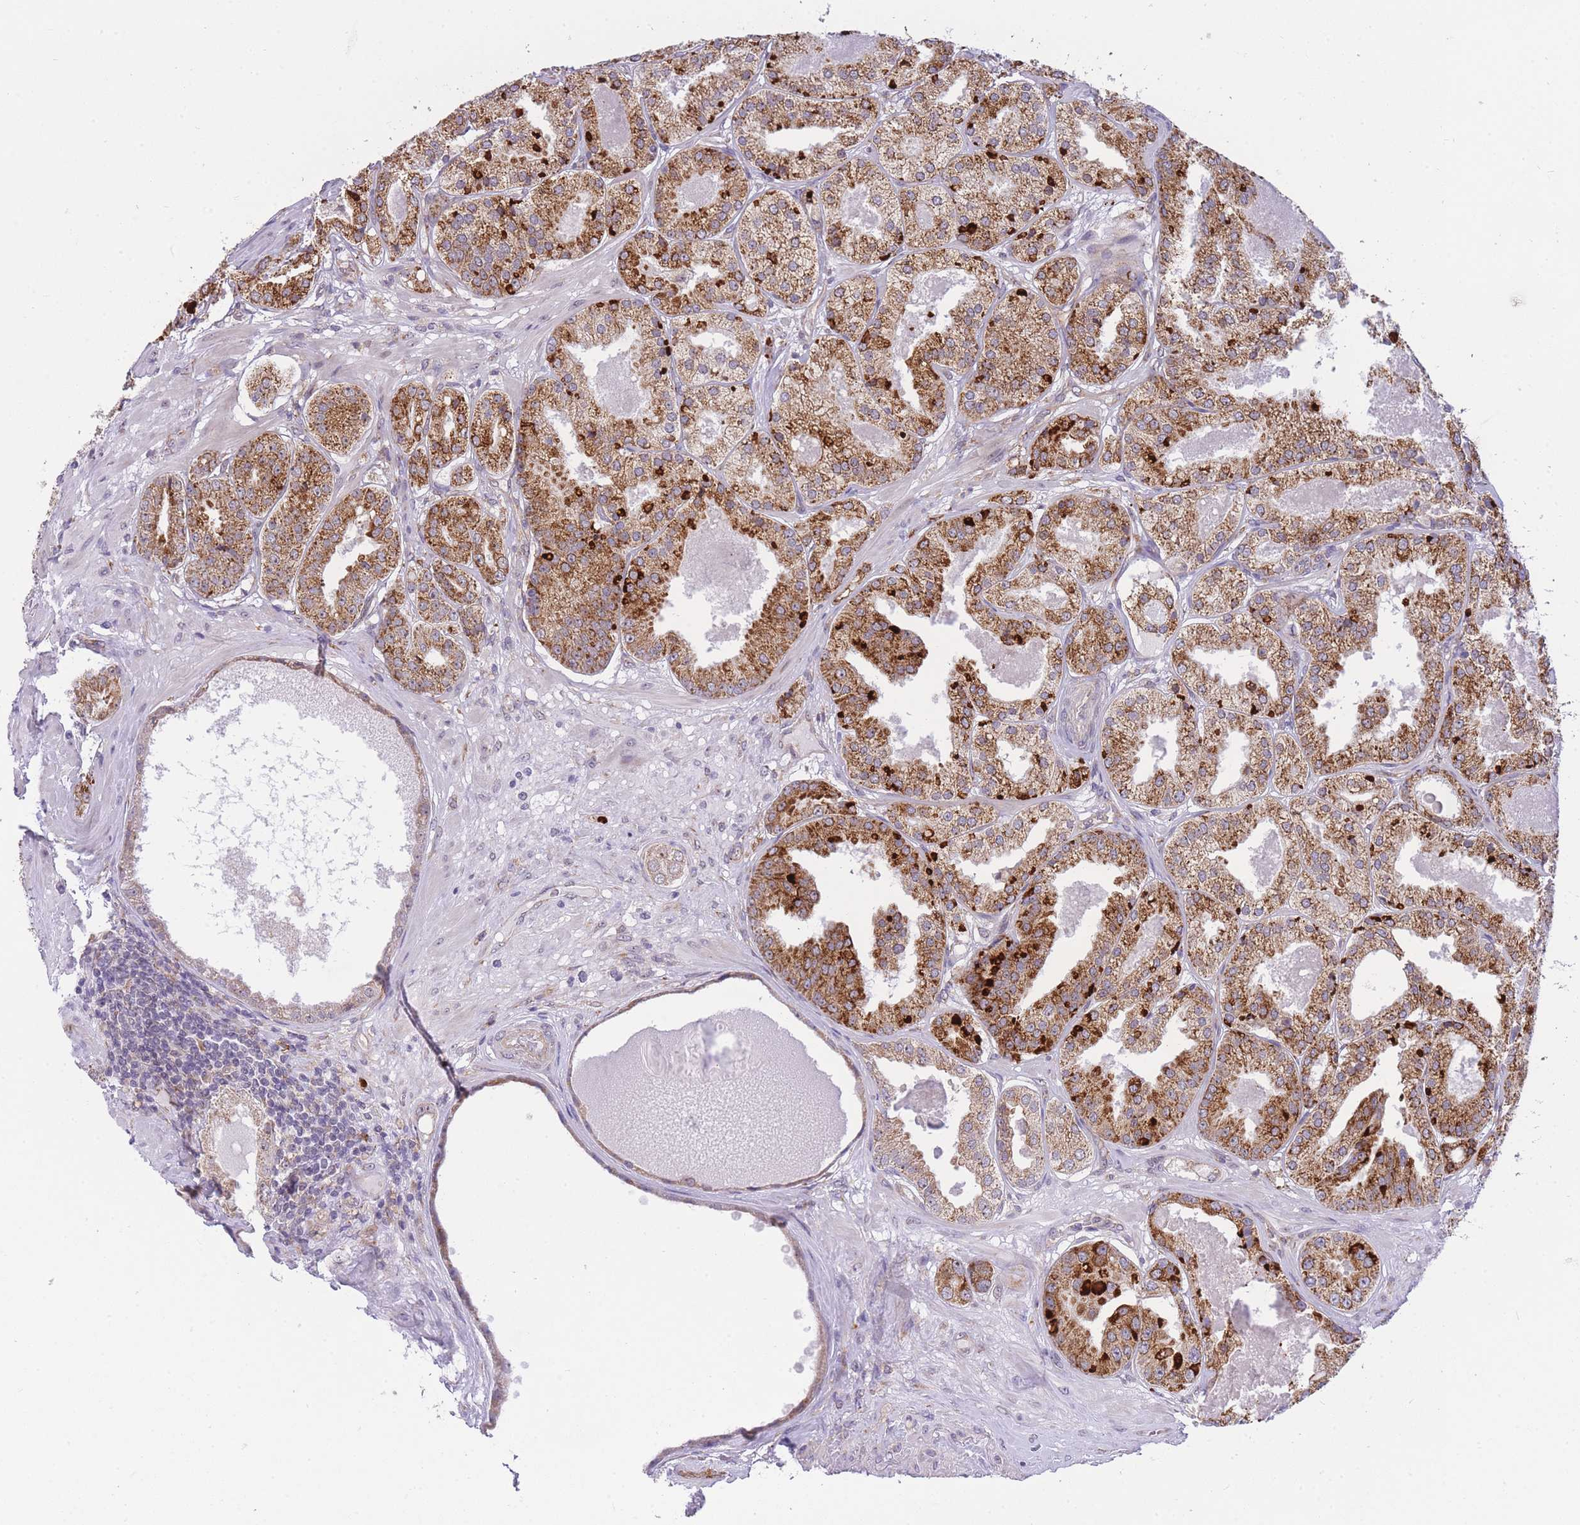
{"staining": {"intensity": "strong", "quantity": ">75%", "location": "cytoplasmic/membranous"}, "tissue": "prostate cancer", "cell_type": "Tumor cells", "image_type": "cancer", "snomed": [{"axis": "morphology", "description": "Adenocarcinoma, High grade"}, {"axis": "topography", "description": "Prostate"}], "caption": "Prostate cancer (high-grade adenocarcinoma) was stained to show a protein in brown. There is high levels of strong cytoplasmic/membranous expression in about >75% of tumor cells.", "gene": "EXOSC8", "patient": {"sex": "male", "age": 63}}